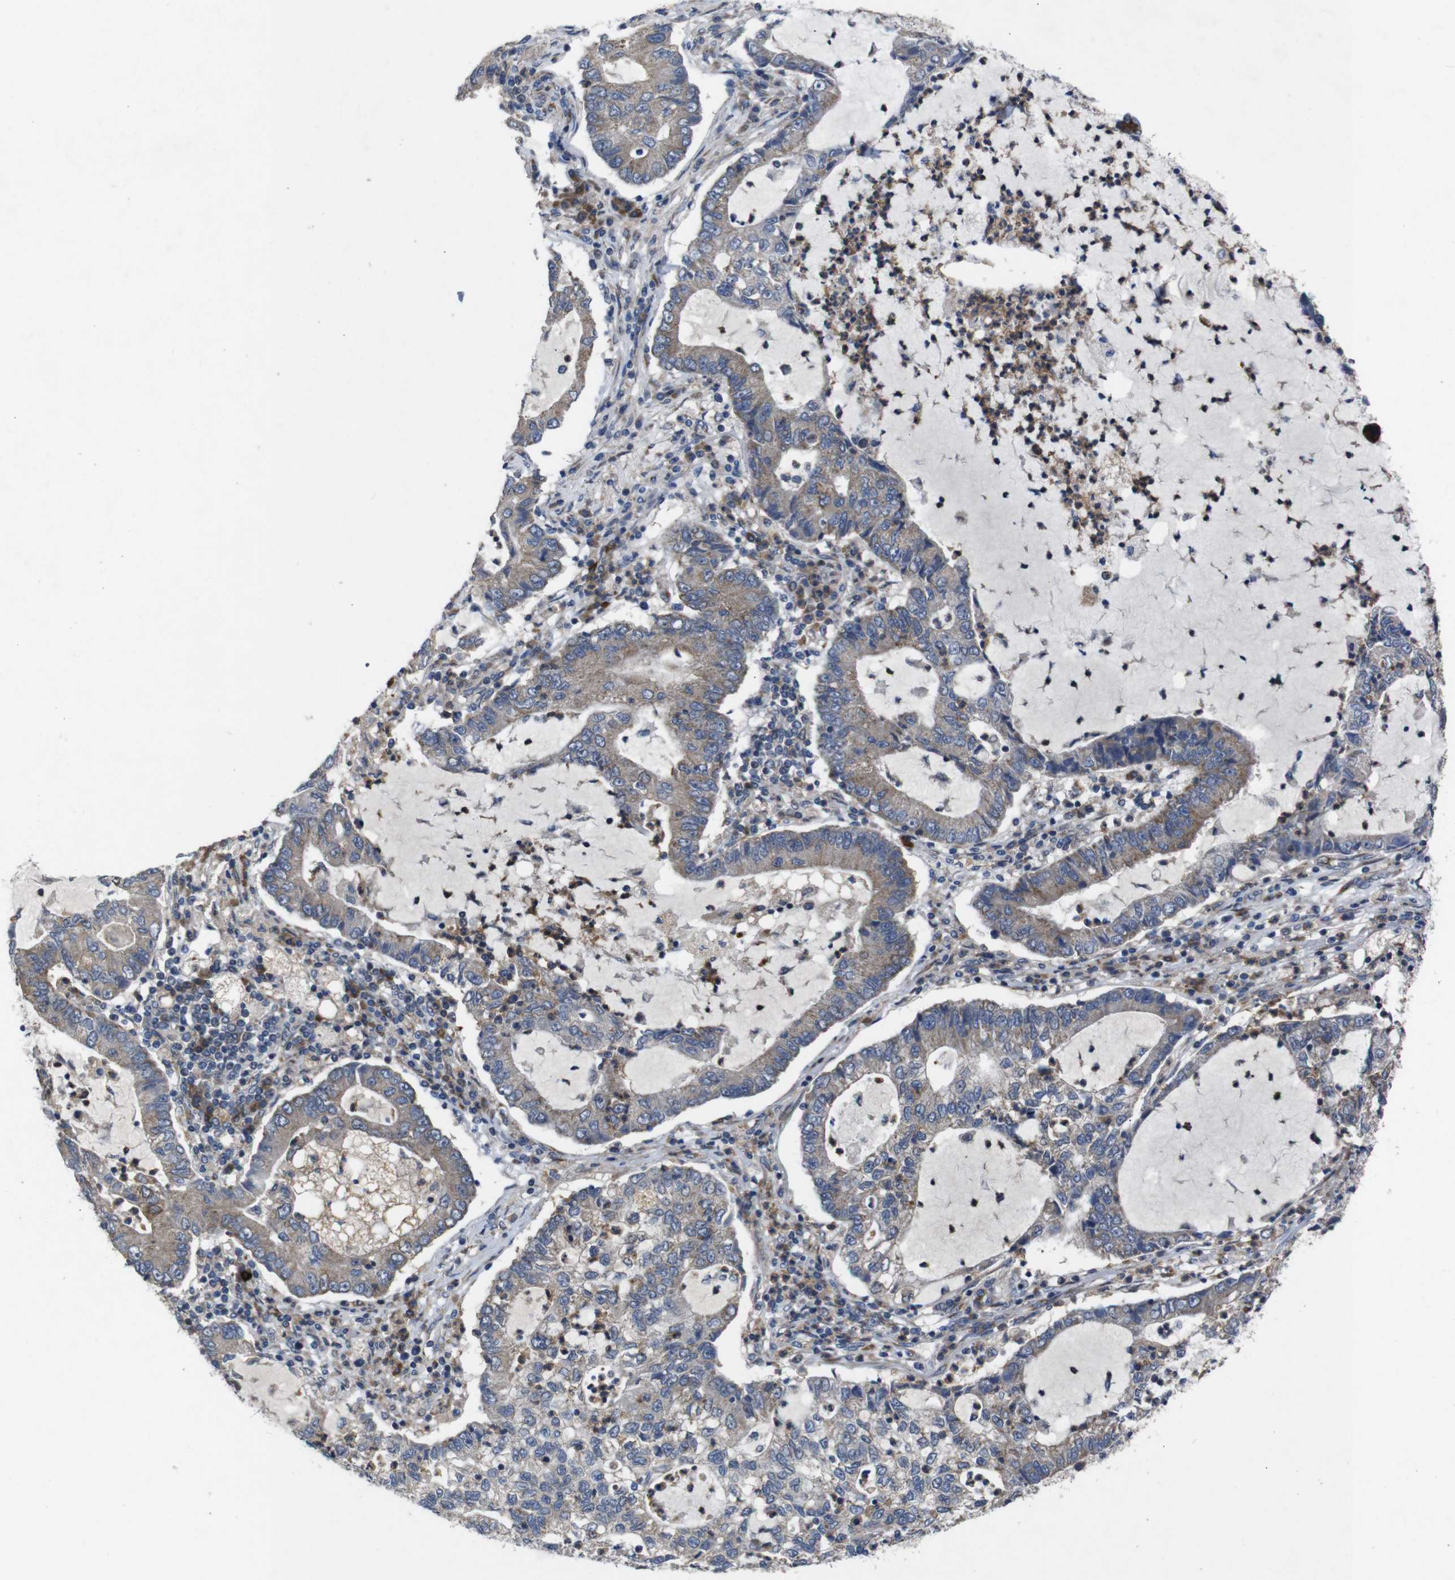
{"staining": {"intensity": "moderate", "quantity": "25%-75%", "location": "cytoplasmic/membranous"}, "tissue": "lung cancer", "cell_type": "Tumor cells", "image_type": "cancer", "snomed": [{"axis": "morphology", "description": "Adenocarcinoma, NOS"}, {"axis": "topography", "description": "Lung"}], "caption": "Lung adenocarcinoma stained with IHC displays moderate cytoplasmic/membranous expression in approximately 25%-75% of tumor cells. The staining was performed using DAB (3,3'-diaminobenzidine) to visualize the protein expression in brown, while the nuclei were stained in blue with hematoxylin (Magnification: 20x).", "gene": "CHST10", "patient": {"sex": "female", "age": 51}}